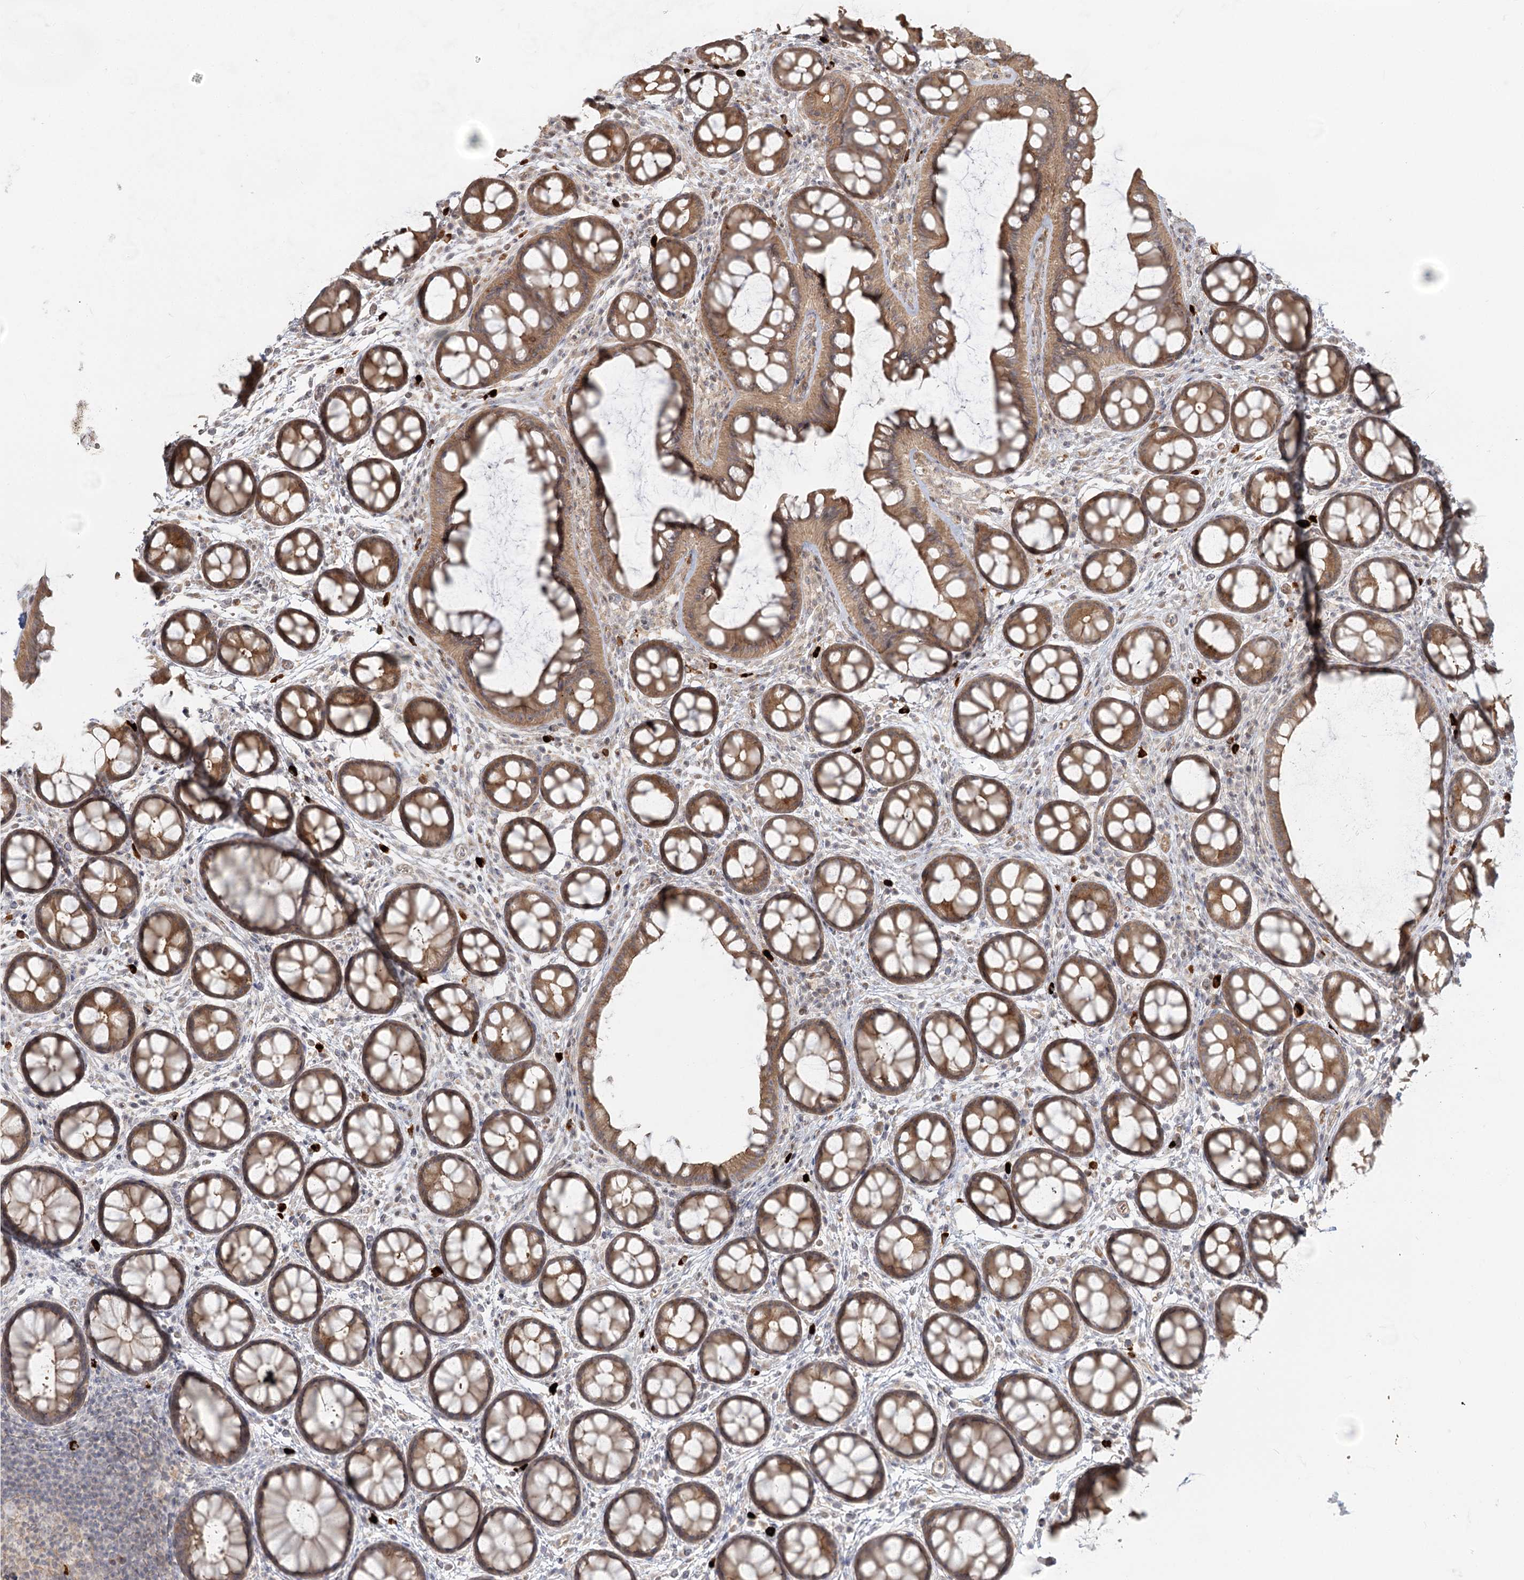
{"staining": {"intensity": "weak", "quantity": ">75%", "location": "cytoplasmic/membranous"}, "tissue": "colon", "cell_type": "Endothelial cells", "image_type": "normal", "snomed": [{"axis": "morphology", "description": "Normal tissue, NOS"}, {"axis": "topography", "description": "Colon"}], "caption": "Colon stained for a protein (brown) demonstrates weak cytoplasmic/membranous positive staining in approximately >75% of endothelial cells.", "gene": "GUCY2C", "patient": {"sex": "female", "age": 82}}